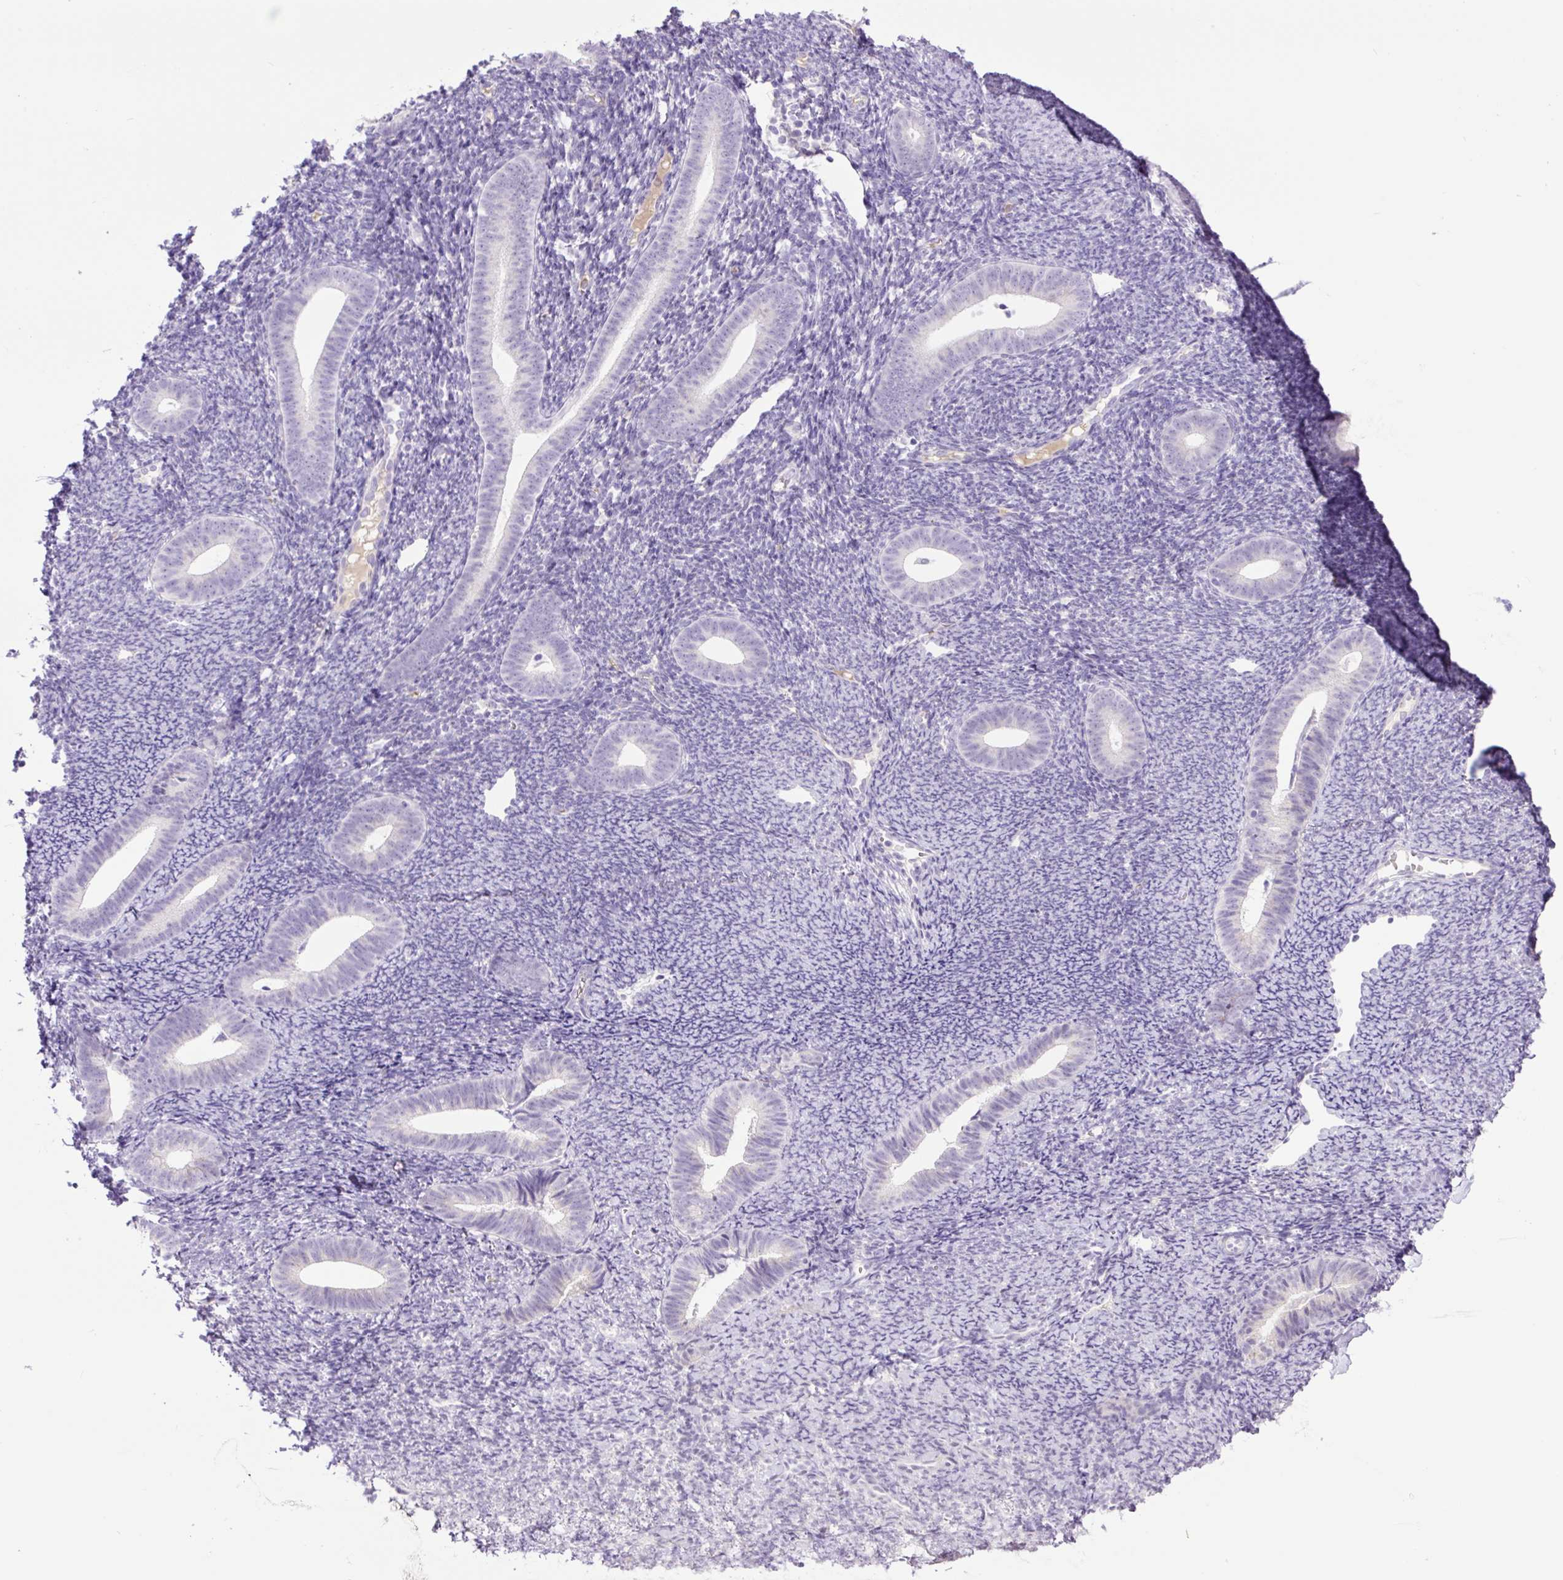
{"staining": {"intensity": "negative", "quantity": "none", "location": "none"}, "tissue": "endometrium", "cell_type": "Cells in endometrial stroma", "image_type": "normal", "snomed": [{"axis": "morphology", "description": "Normal tissue, NOS"}, {"axis": "topography", "description": "Endometrium"}], "caption": "A high-resolution histopathology image shows immunohistochemistry (IHC) staining of normal endometrium, which demonstrates no significant staining in cells in endometrial stroma. (Brightfield microscopy of DAB immunohistochemistry (IHC) at high magnification).", "gene": "MFSD3", "patient": {"sex": "female", "age": 39}}